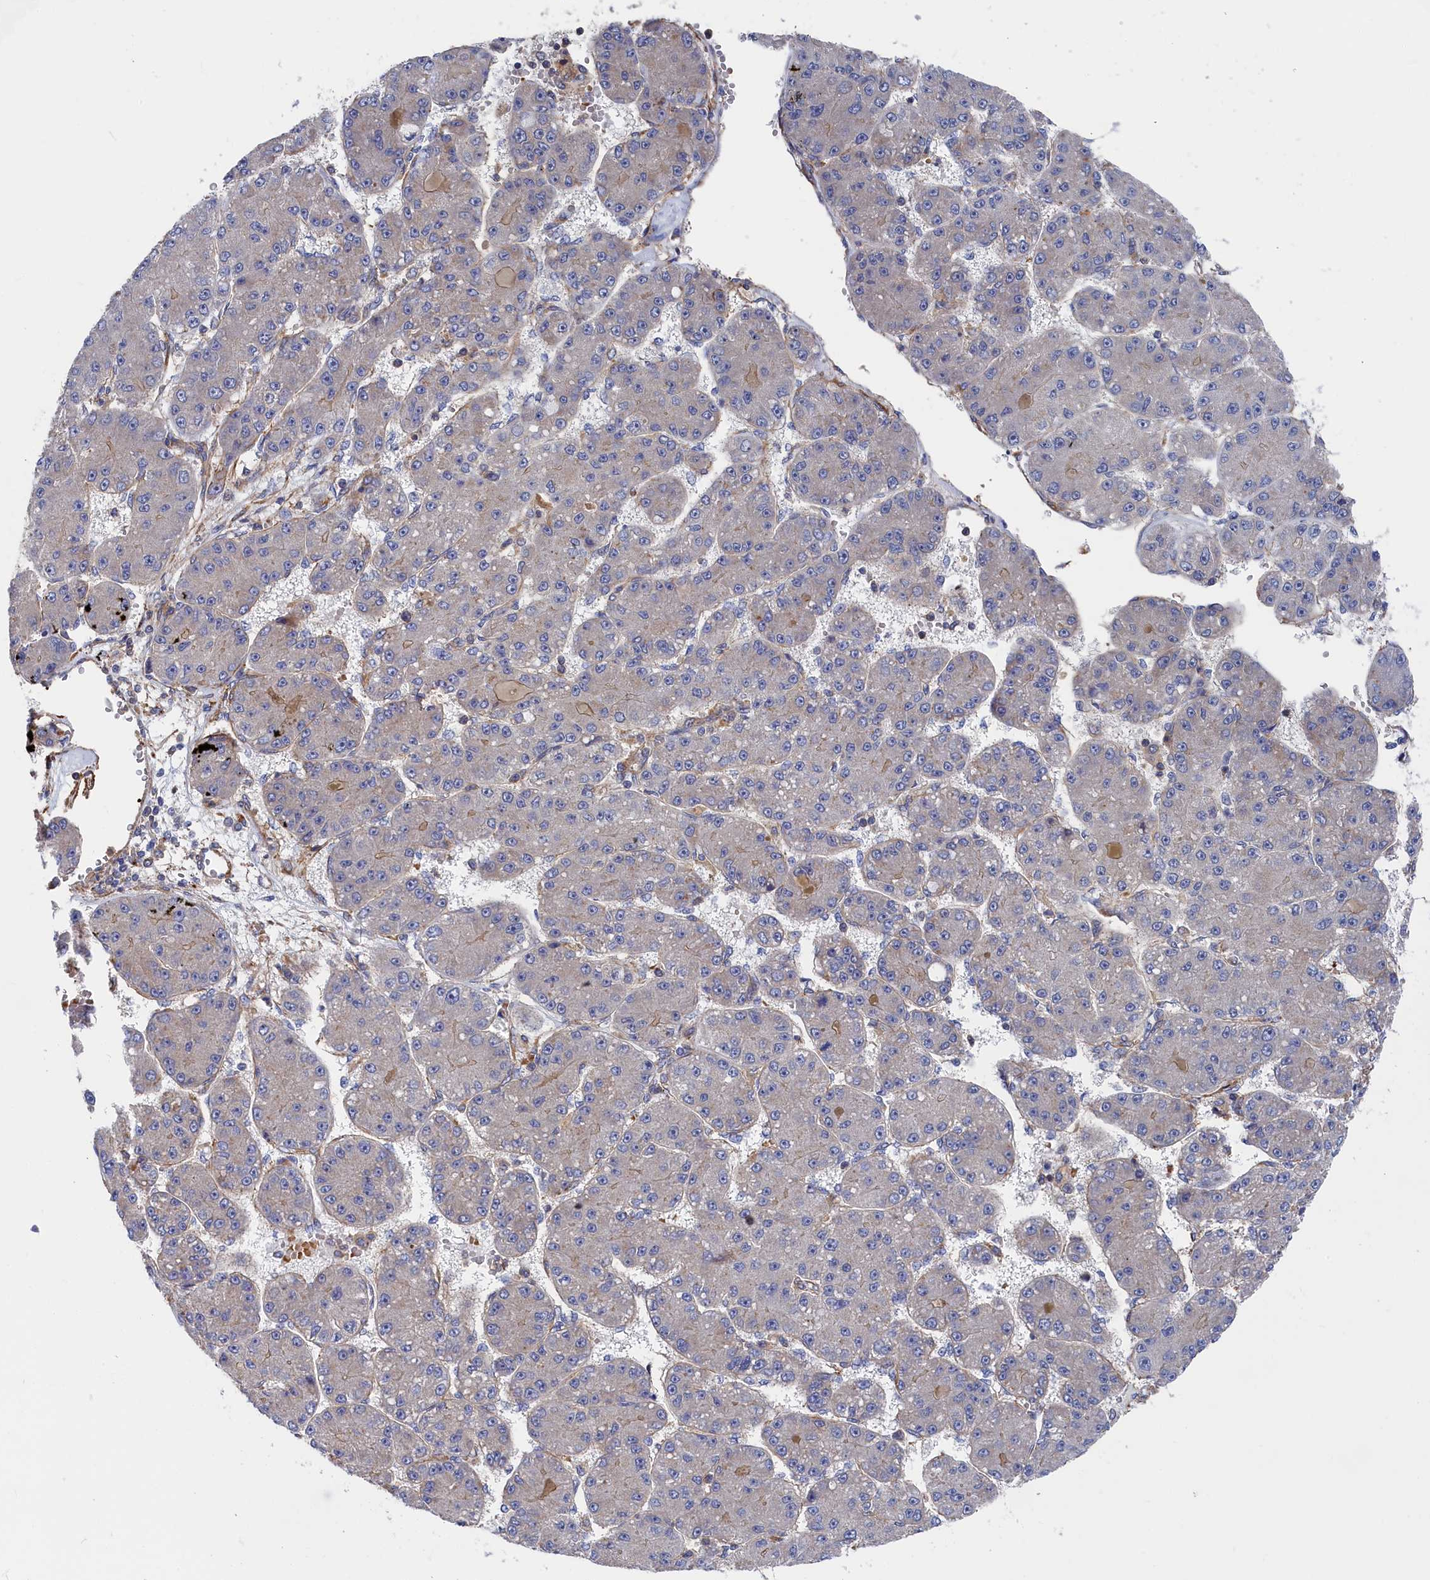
{"staining": {"intensity": "negative", "quantity": "none", "location": "none"}, "tissue": "liver cancer", "cell_type": "Tumor cells", "image_type": "cancer", "snomed": [{"axis": "morphology", "description": "Carcinoma, Hepatocellular, NOS"}, {"axis": "topography", "description": "Liver"}], "caption": "High magnification brightfield microscopy of hepatocellular carcinoma (liver) stained with DAB (brown) and counterstained with hematoxylin (blue): tumor cells show no significant positivity.", "gene": "LDHD", "patient": {"sex": "male", "age": 67}}